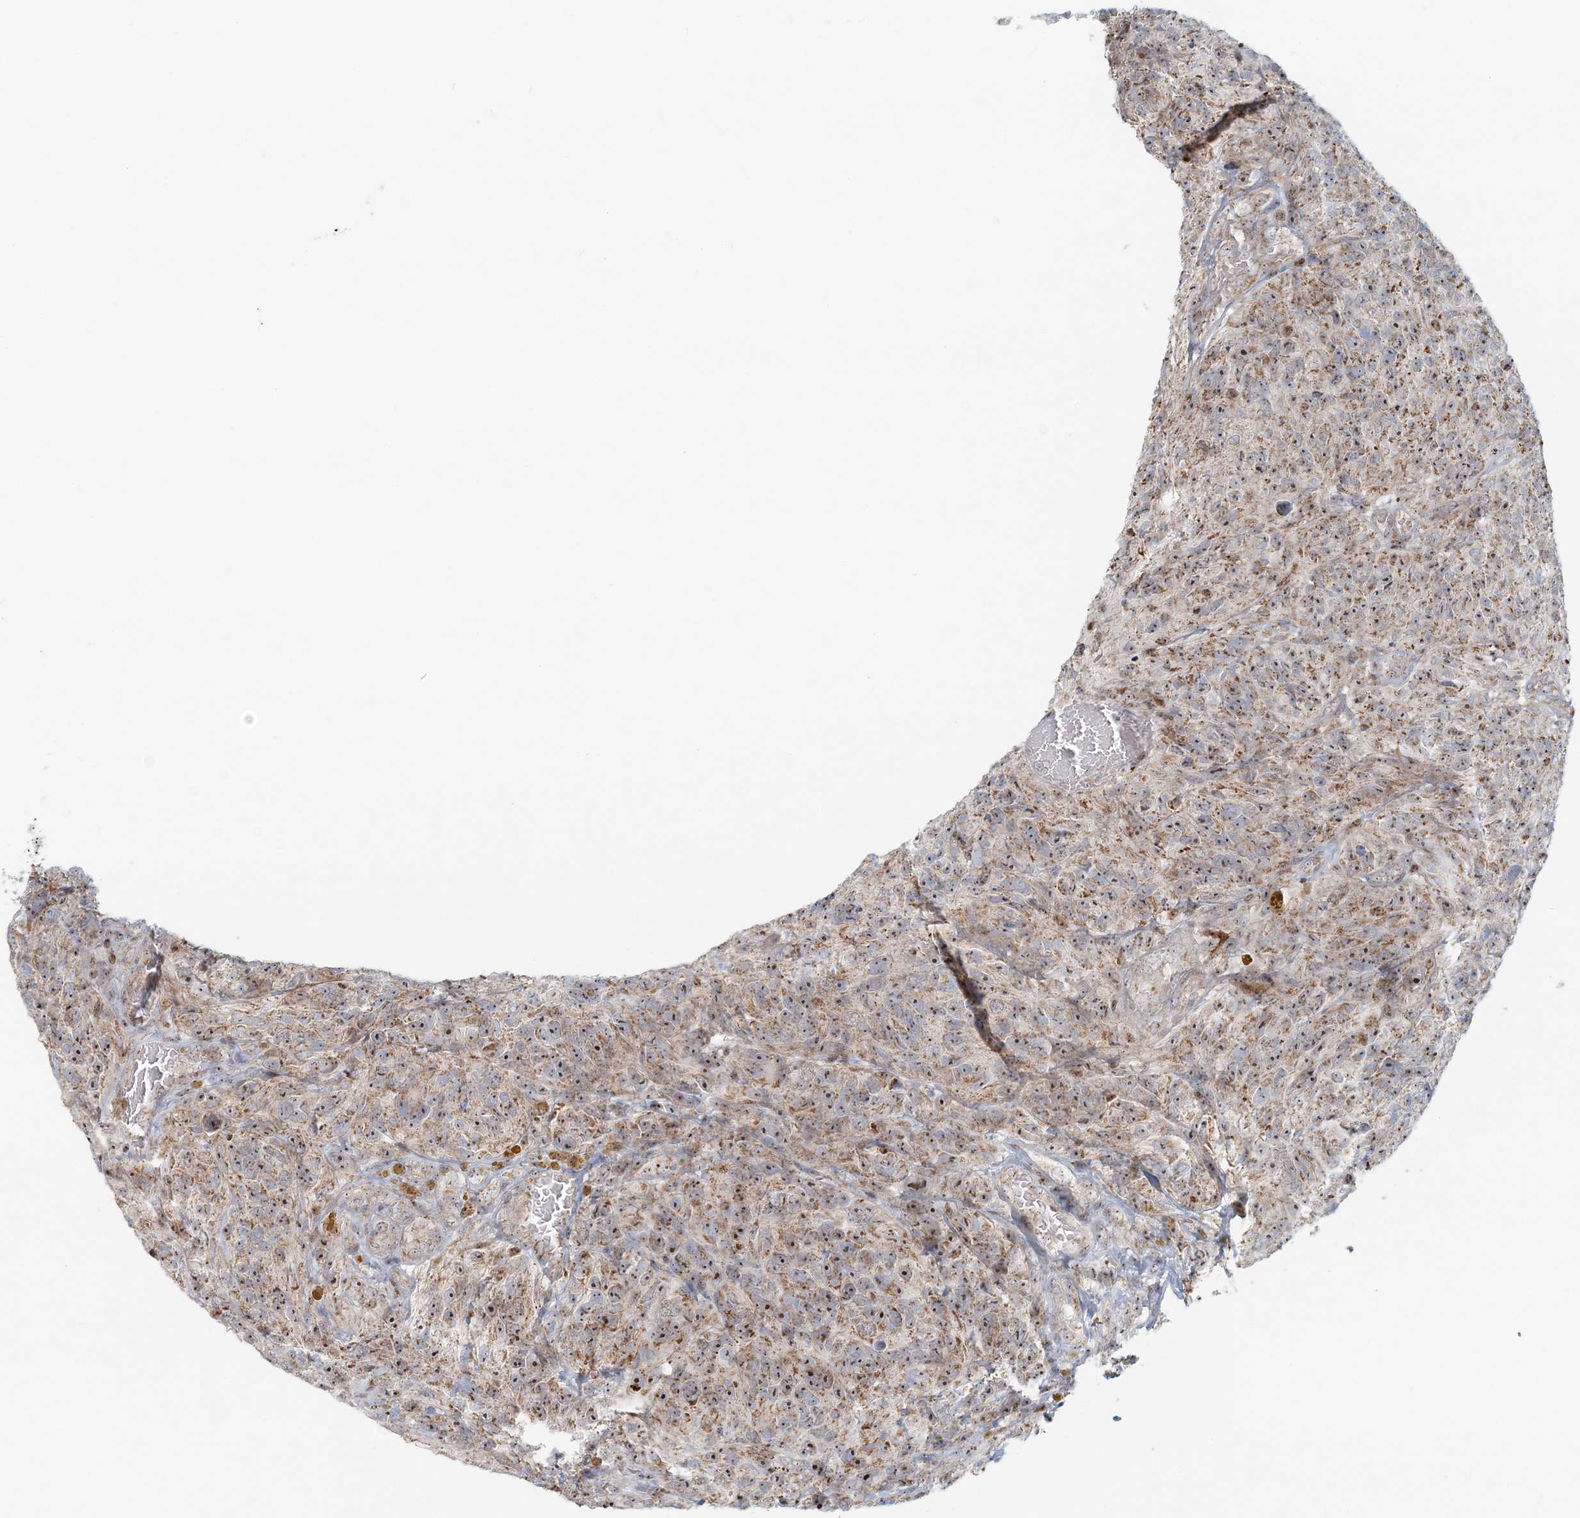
{"staining": {"intensity": "moderate", "quantity": ">75%", "location": "nuclear"}, "tissue": "glioma", "cell_type": "Tumor cells", "image_type": "cancer", "snomed": [{"axis": "morphology", "description": "Glioma, malignant, High grade"}, {"axis": "topography", "description": "Brain"}], "caption": "A photomicrograph of high-grade glioma (malignant) stained for a protein exhibits moderate nuclear brown staining in tumor cells.", "gene": "UBE2F", "patient": {"sex": "male", "age": 69}}